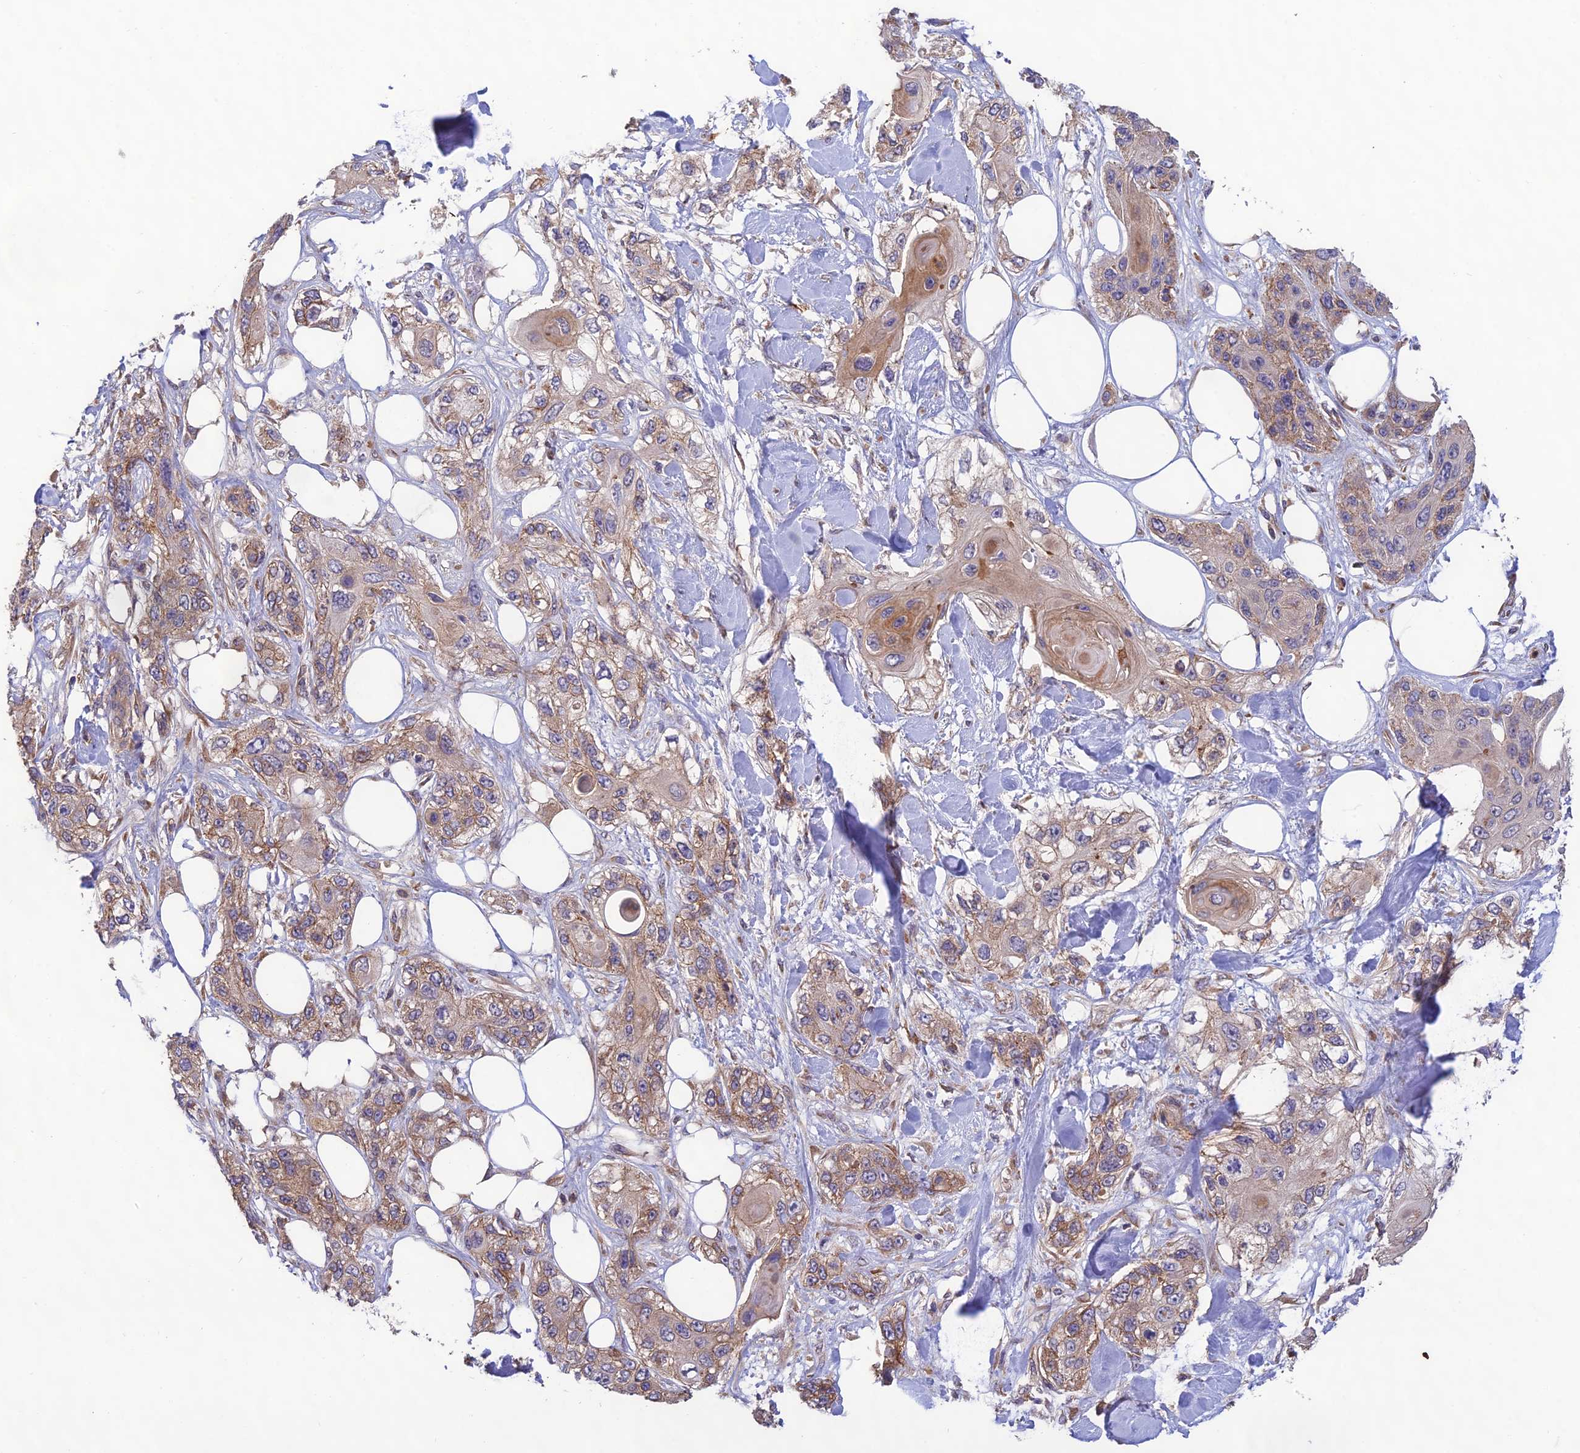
{"staining": {"intensity": "weak", "quantity": ">75%", "location": "cytoplasmic/membranous"}, "tissue": "skin cancer", "cell_type": "Tumor cells", "image_type": "cancer", "snomed": [{"axis": "morphology", "description": "Normal tissue, NOS"}, {"axis": "morphology", "description": "Squamous cell carcinoma, NOS"}, {"axis": "topography", "description": "Skin"}], "caption": "Immunohistochemistry (IHC) staining of squamous cell carcinoma (skin), which shows low levels of weak cytoplasmic/membranous expression in about >75% of tumor cells indicating weak cytoplasmic/membranous protein positivity. The staining was performed using DAB (3,3'-diaminobenzidine) (brown) for protein detection and nuclei were counterstained in hematoxylin (blue).", "gene": "MRNIP", "patient": {"sex": "male", "age": 72}}